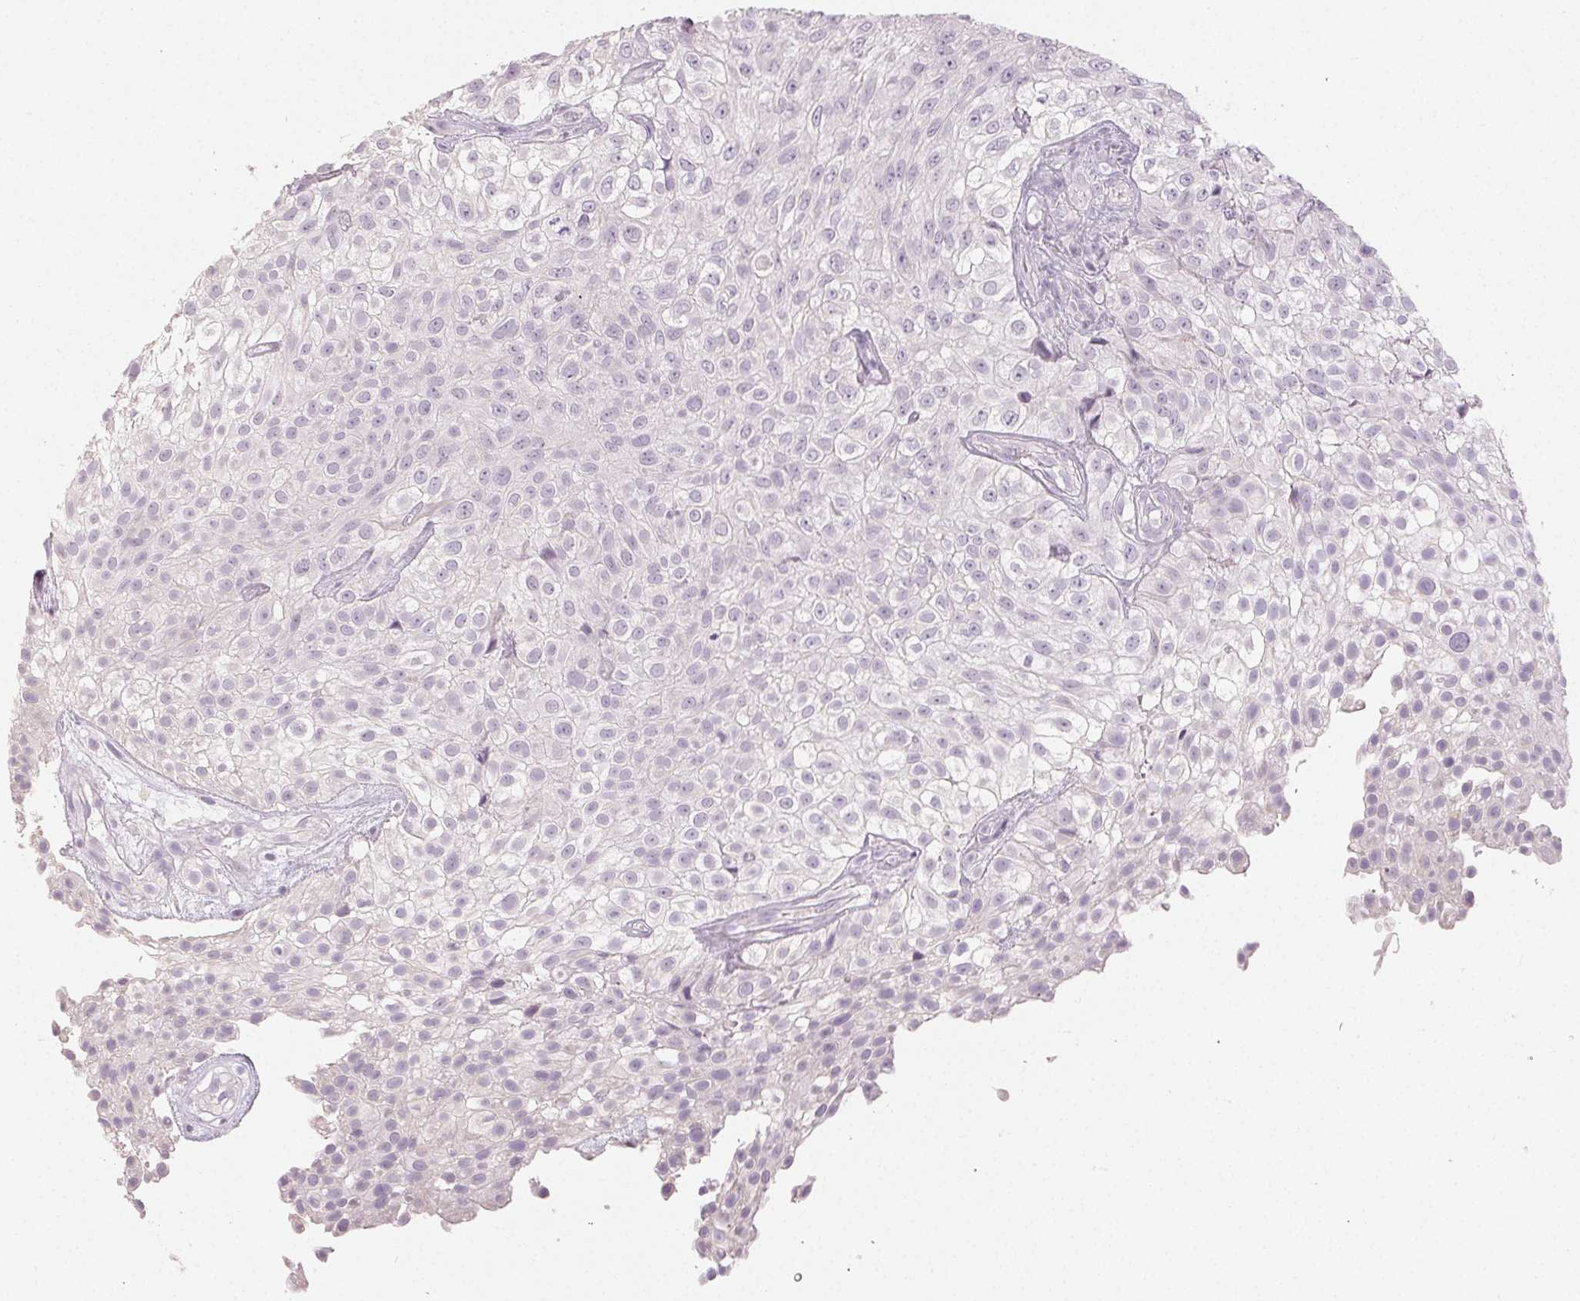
{"staining": {"intensity": "negative", "quantity": "none", "location": "none"}, "tissue": "urothelial cancer", "cell_type": "Tumor cells", "image_type": "cancer", "snomed": [{"axis": "morphology", "description": "Urothelial carcinoma, High grade"}, {"axis": "topography", "description": "Urinary bladder"}], "caption": "An immunohistochemistry (IHC) photomicrograph of urothelial carcinoma (high-grade) is shown. There is no staining in tumor cells of urothelial carcinoma (high-grade).", "gene": "LVRN", "patient": {"sex": "male", "age": 56}}